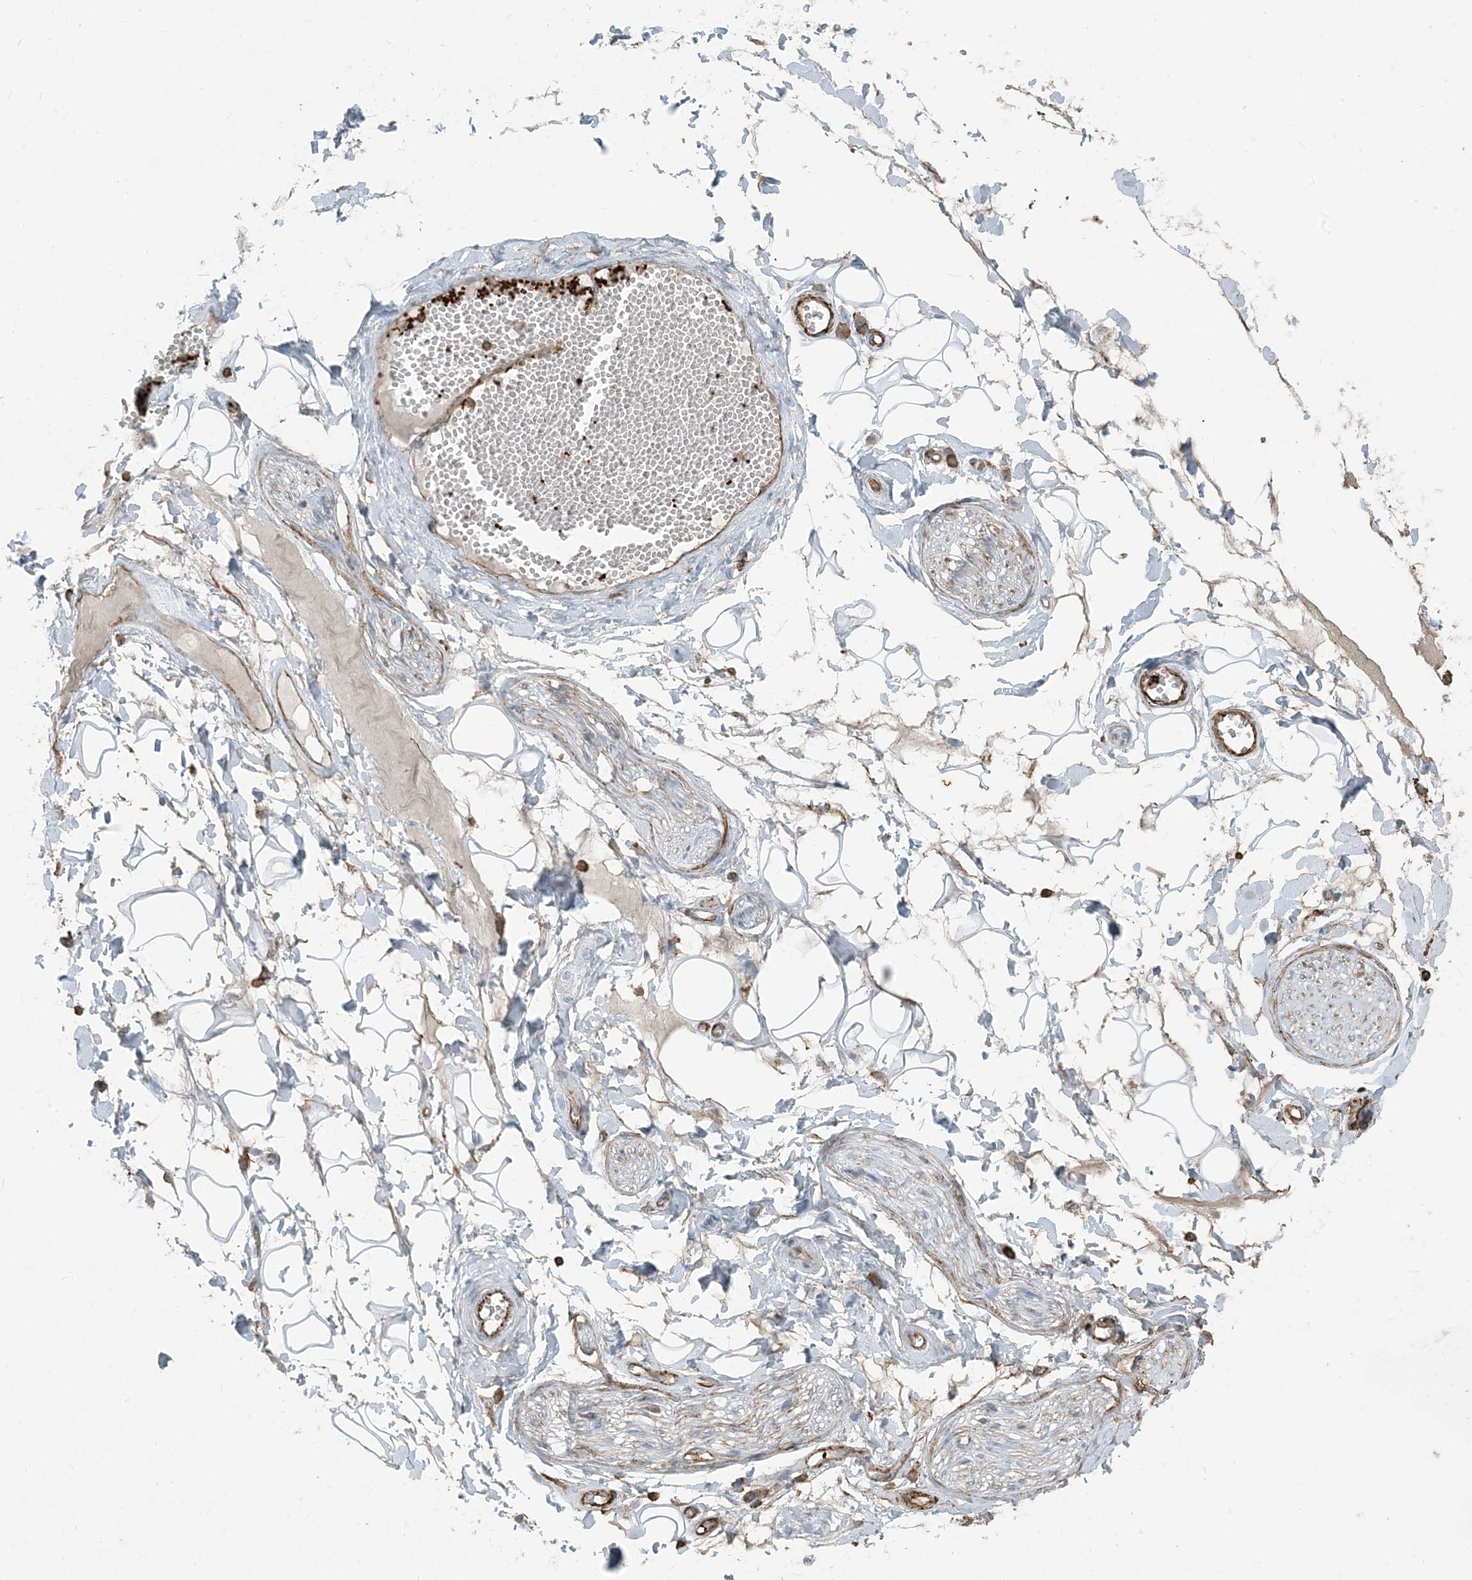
{"staining": {"intensity": "negative", "quantity": "none", "location": "none"}, "tissue": "adipose tissue", "cell_type": "Adipocytes", "image_type": "normal", "snomed": [{"axis": "morphology", "description": "Normal tissue, NOS"}, {"axis": "morphology", "description": "Inflammation, NOS"}, {"axis": "topography", "description": "Salivary gland"}, {"axis": "topography", "description": "Peripheral nerve tissue"}], "caption": "Adipose tissue stained for a protein using immunohistochemistry (IHC) reveals no positivity adipocytes.", "gene": "APOBEC3C", "patient": {"sex": "female", "age": 75}}